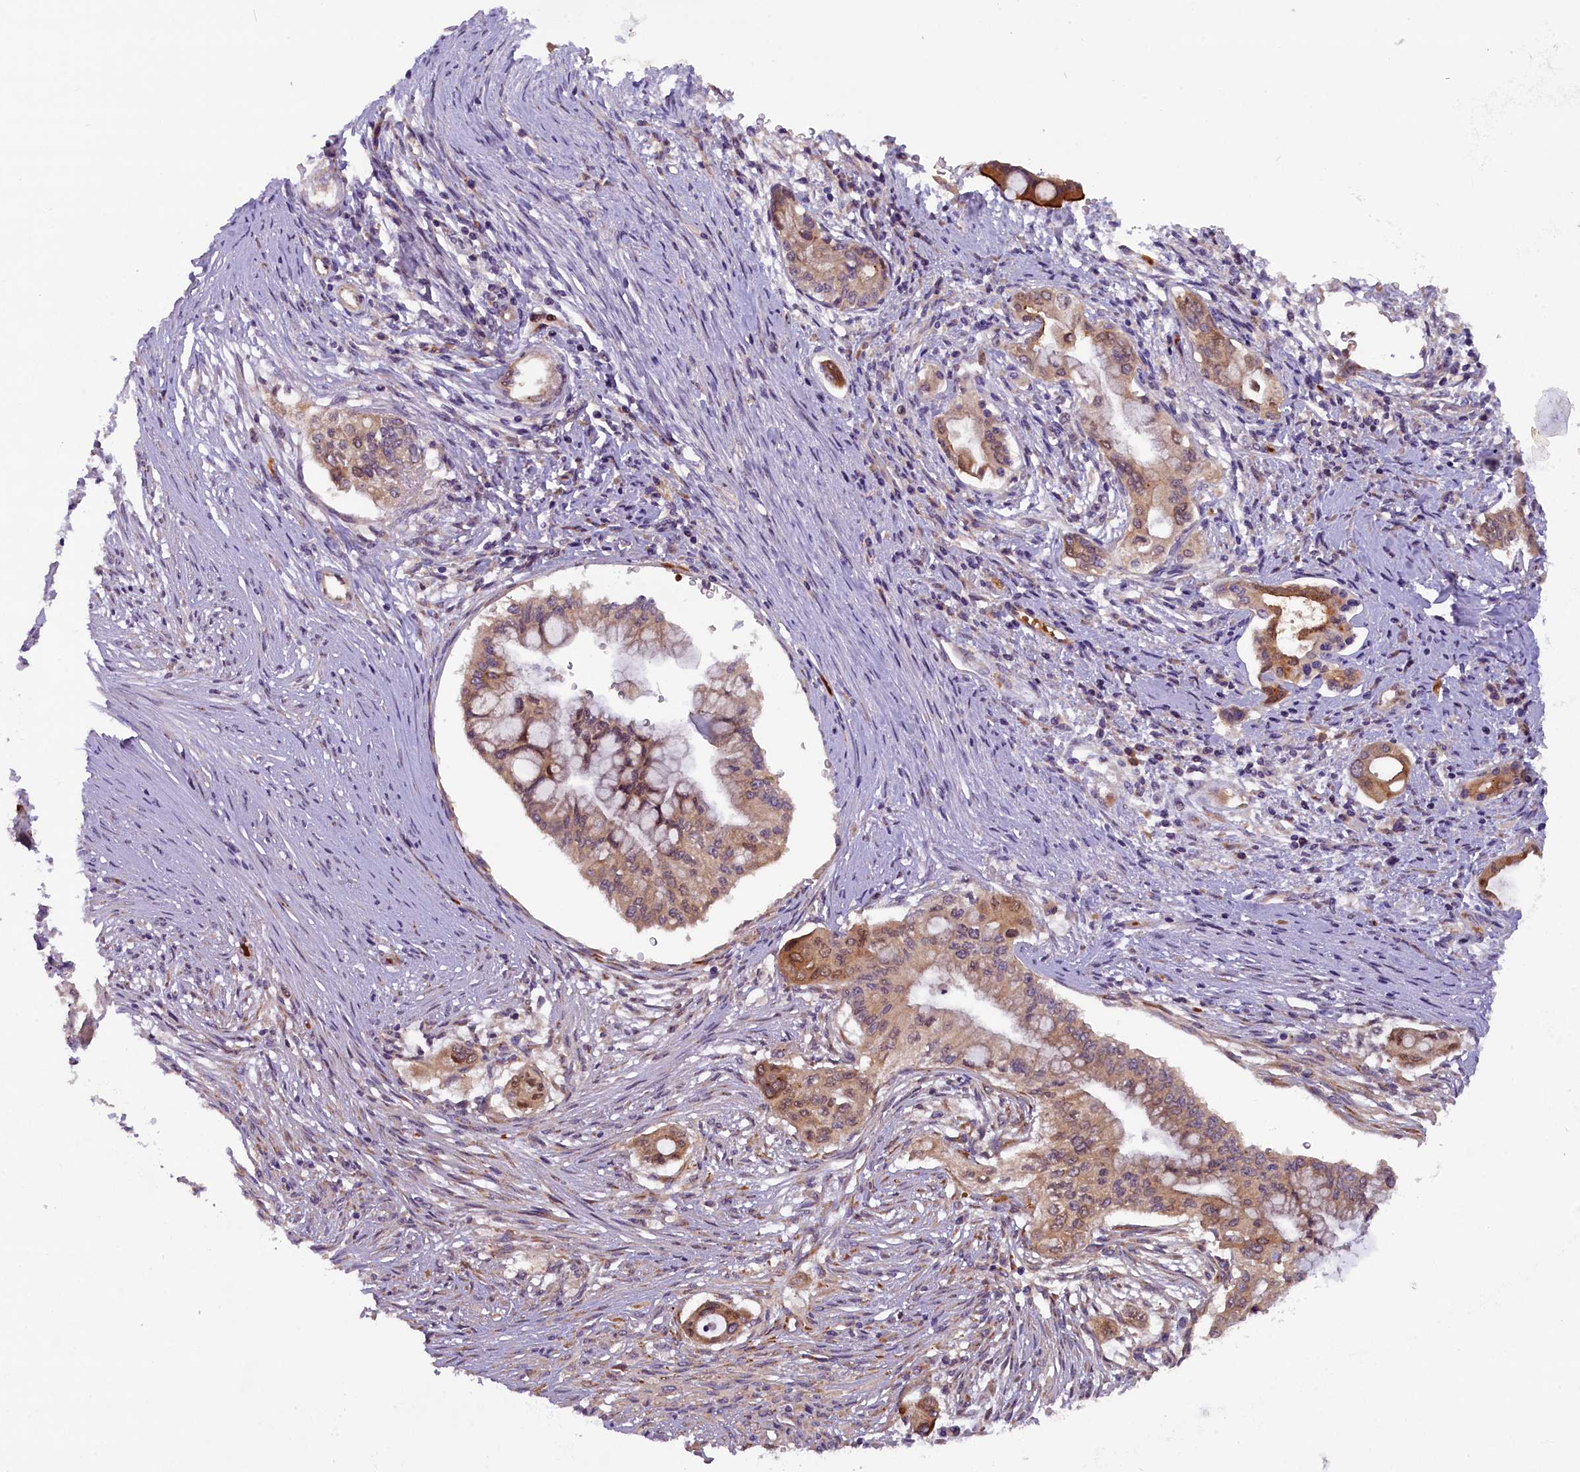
{"staining": {"intensity": "moderate", "quantity": ">75%", "location": "cytoplasmic/membranous"}, "tissue": "pancreatic cancer", "cell_type": "Tumor cells", "image_type": "cancer", "snomed": [{"axis": "morphology", "description": "Adenocarcinoma, NOS"}, {"axis": "topography", "description": "Pancreas"}], "caption": "Protein staining of pancreatic cancer (adenocarcinoma) tissue demonstrates moderate cytoplasmic/membranous positivity in about >75% of tumor cells.", "gene": "CCDC9B", "patient": {"sex": "male", "age": 46}}